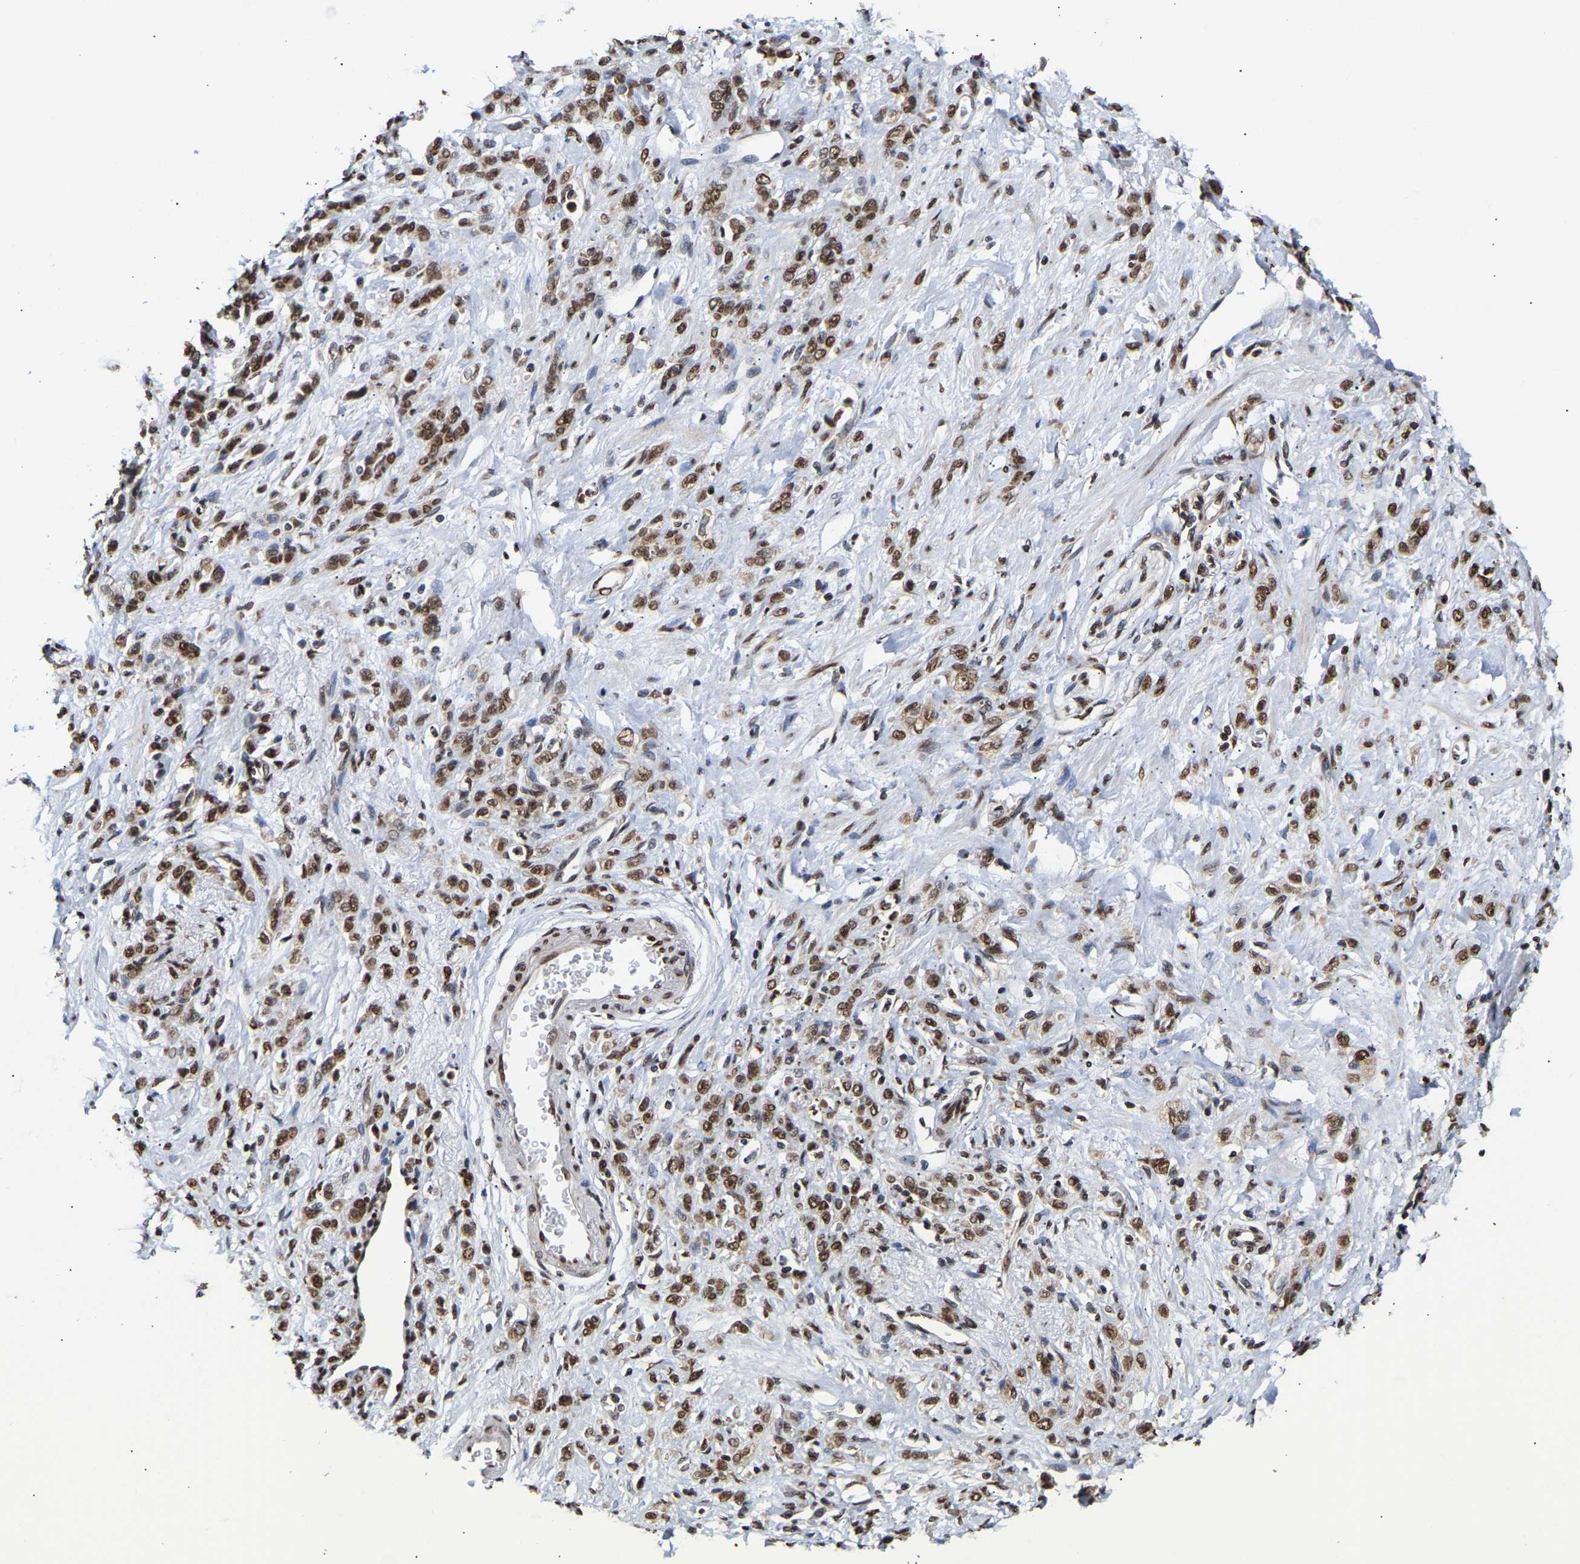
{"staining": {"intensity": "moderate", "quantity": ">75%", "location": "nuclear"}, "tissue": "stomach cancer", "cell_type": "Tumor cells", "image_type": "cancer", "snomed": [{"axis": "morphology", "description": "Normal tissue, NOS"}, {"axis": "morphology", "description": "Adenocarcinoma, NOS"}, {"axis": "topography", "description": "Stomach"}], "caption": "Stomach cancer (adenocarcinoma) tissue demonstrates moderate nuclear staining in about >75% of tumor cells The staining is performed using DAB brown chromogen to label protein expression. The nuclei are counter-stained blue using hematoxylin.", "gene": "PSIP1", "patient": {"sex": "male", "age": 82}}